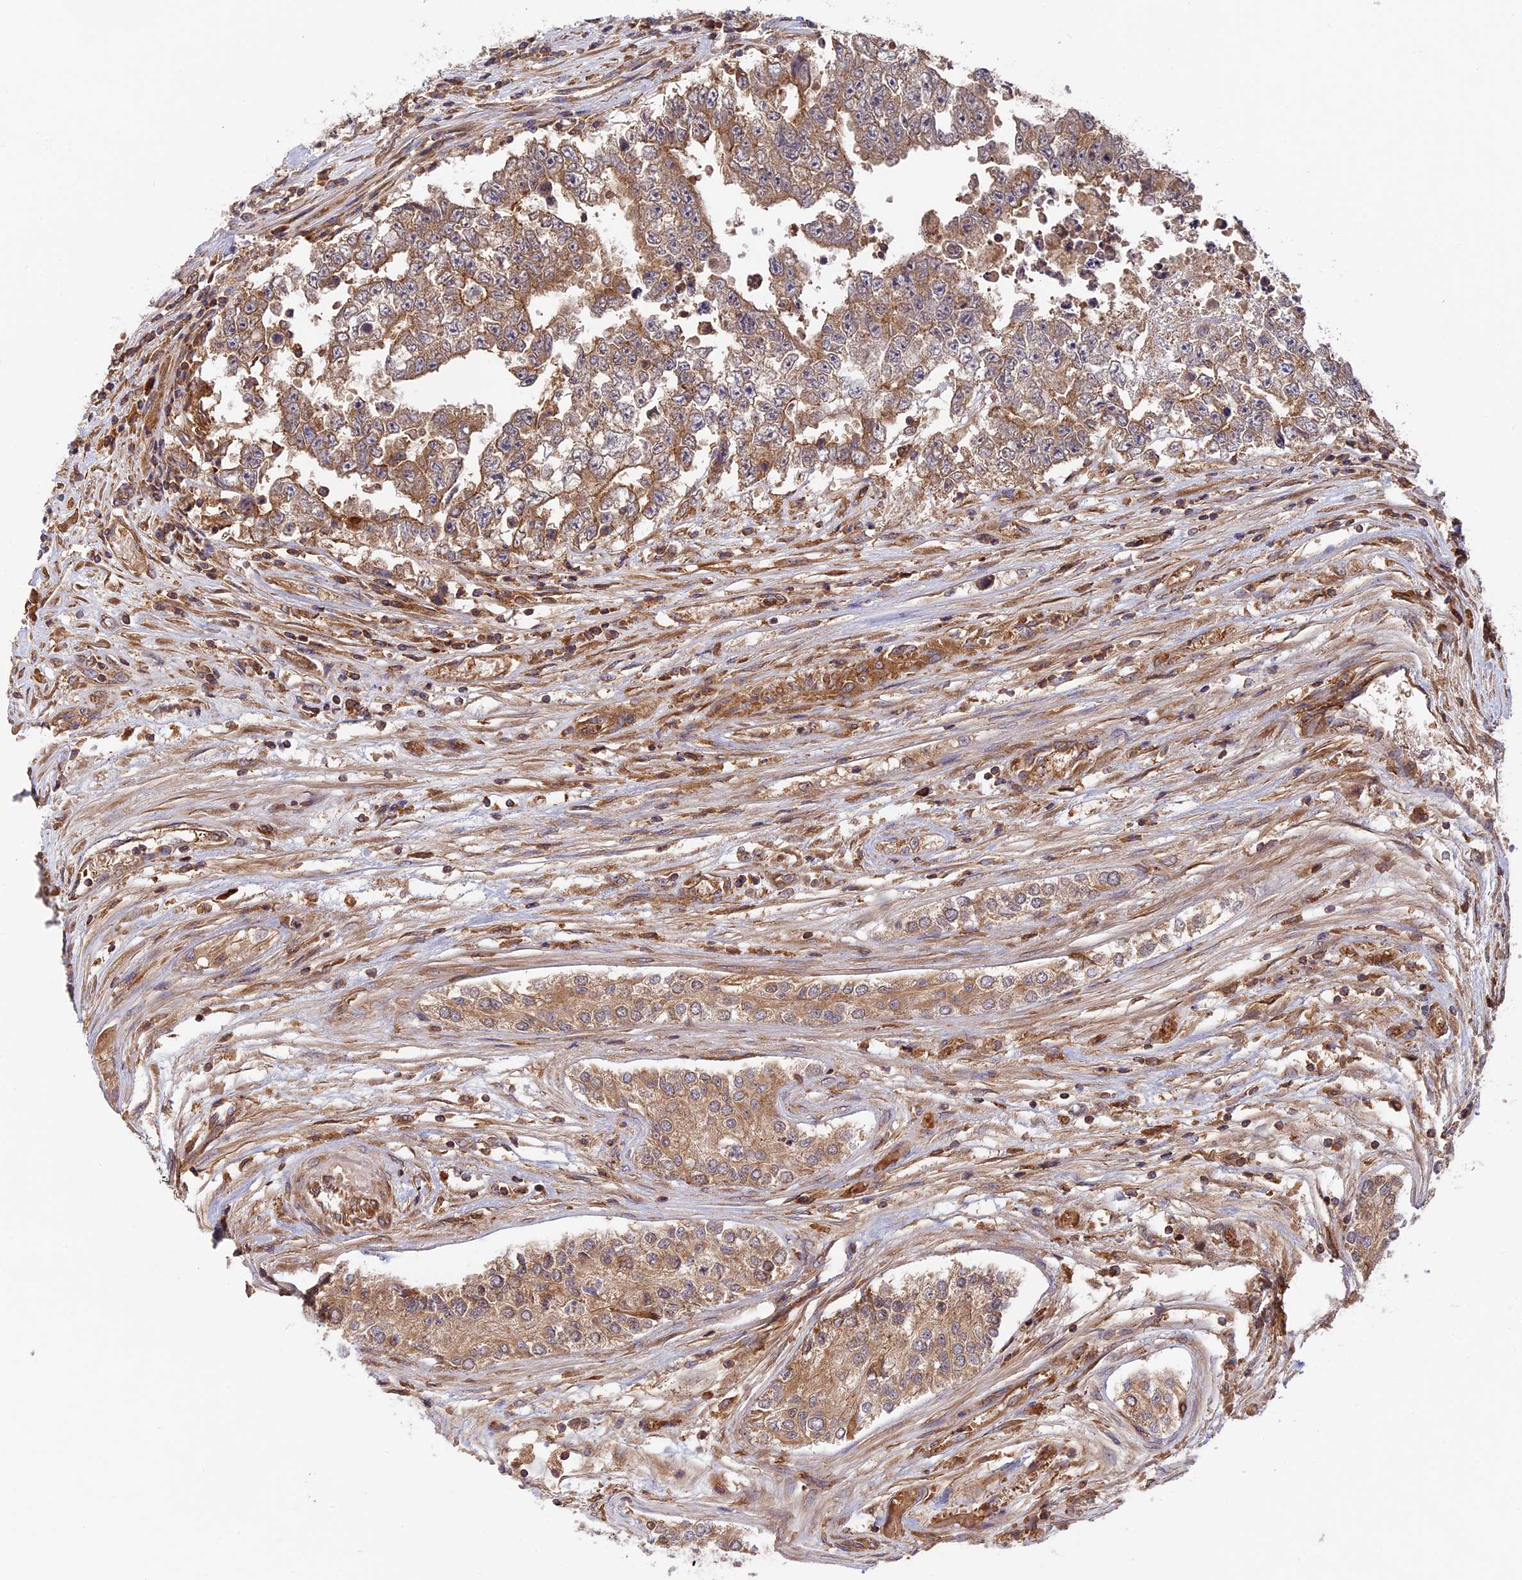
{"staining": {"intensity": "moderate", "quantity": ">75%", "location": "cytoplasmic/membranous"}, "tissue": "testis cancer", "cell_type": "Tumor cells", "image_type": "cancer", "snomed": [{"axis": "morphology", "description": "Carcinoma, Embryonal, NOS"}, {"axis": "topography", "description": "Testis"}], "caption": "Protein expression analysis of testis embryonal carcinoma demonstrates moderate cytoplasmic/membranous staining in about >75% of tumor cells. (brown staining indicates protein expression, while blue staining denotes nuclei).", "gene": "MYO9B", "patient": {"sex": "male", "age": 25}}